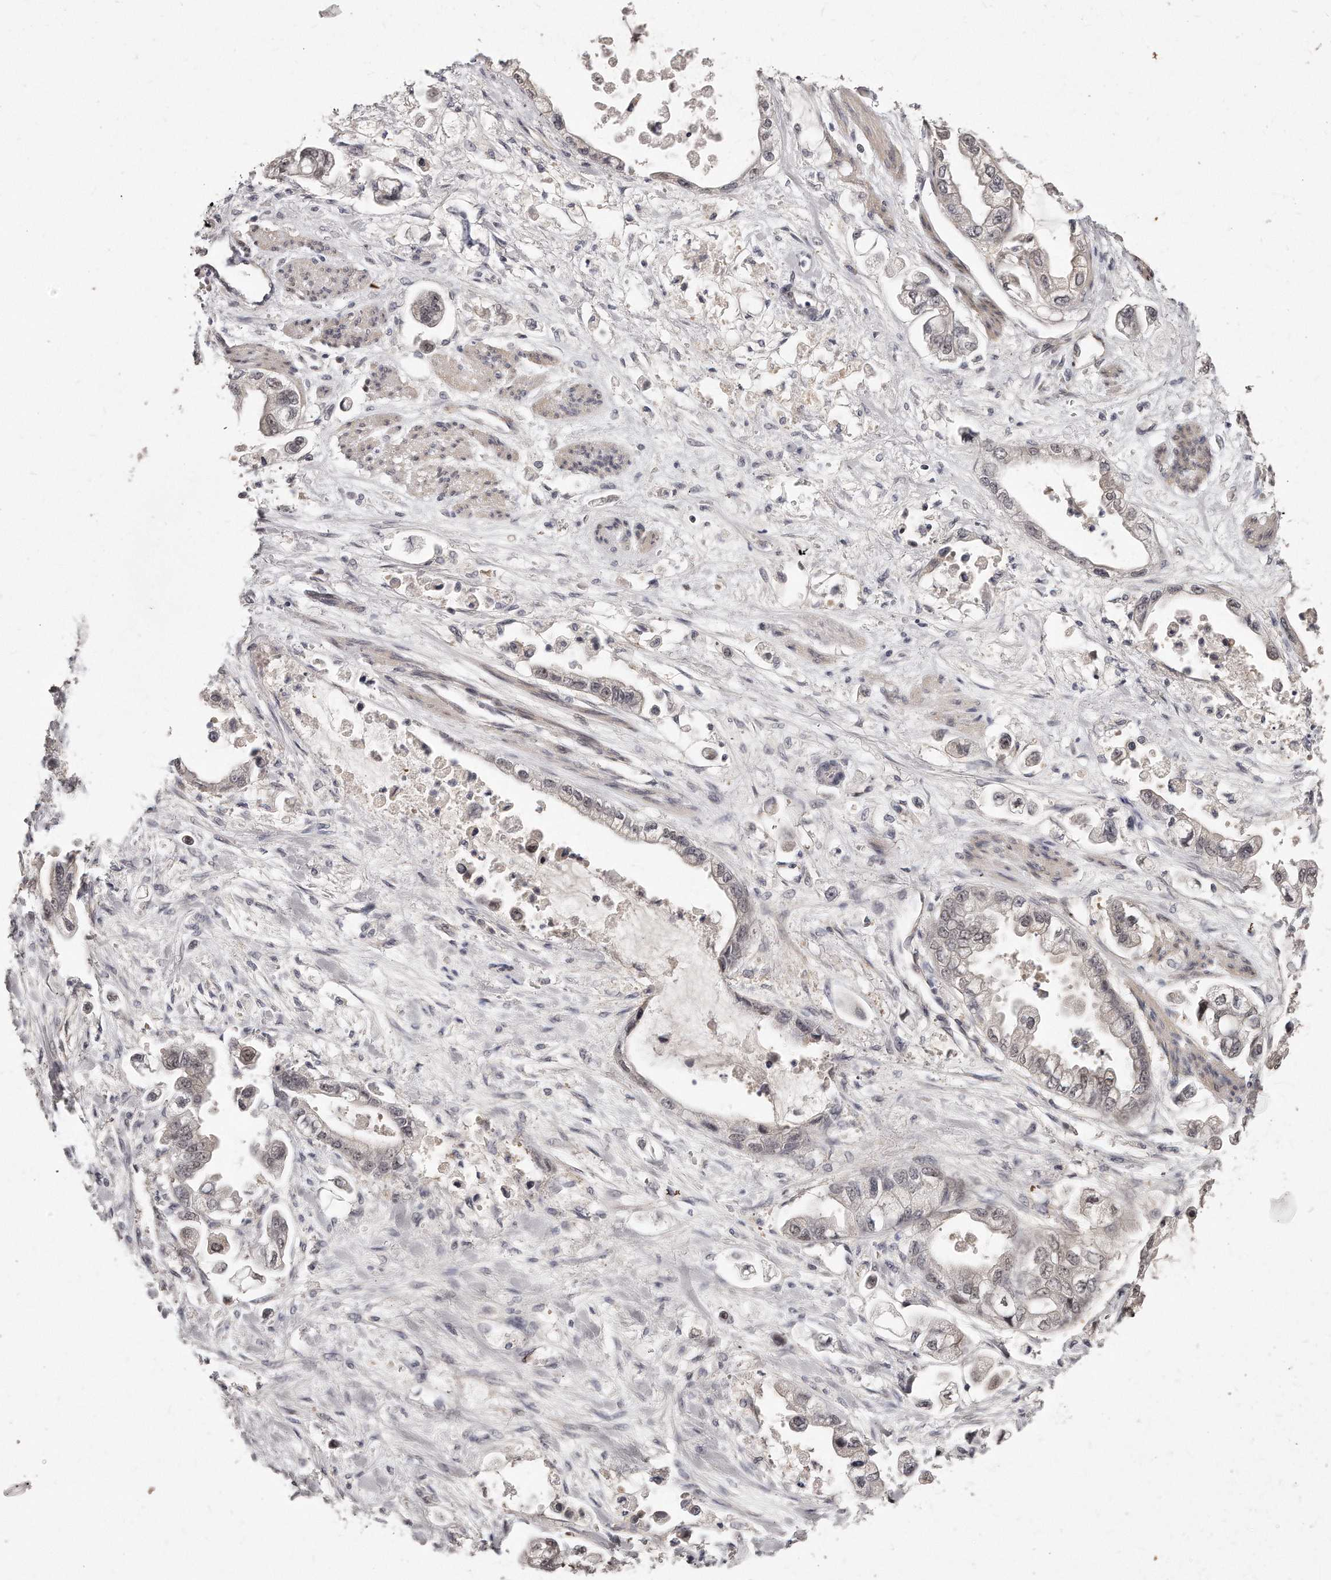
{"staining": {"intensity": "weak", "quantity": "<25%", "location": "nuclear"}, "tissue": "stomach cancer", "cell_type": "Tumor cells", "image_type": "cancer", "snomed": [{"axis": "morphology", "description": "Adenocarcinoma, NOS"}, {"axis": "topography", "description": "Stomach"}], "caption": "Immunohistochemistry (IHC) histopathology image of neoplastic tissue: human stomach adenocarcinoma stained with DAB reveals no significant protein expression in tumor cells. Brightfield microscopy of IHC stained with DAB (3,3'-diaminobenzidine) (brown) and hematoxylin (blue), captured at high magnification.", "gene": "CASZ1", "patient": {"sex": "male", "age": 62}}